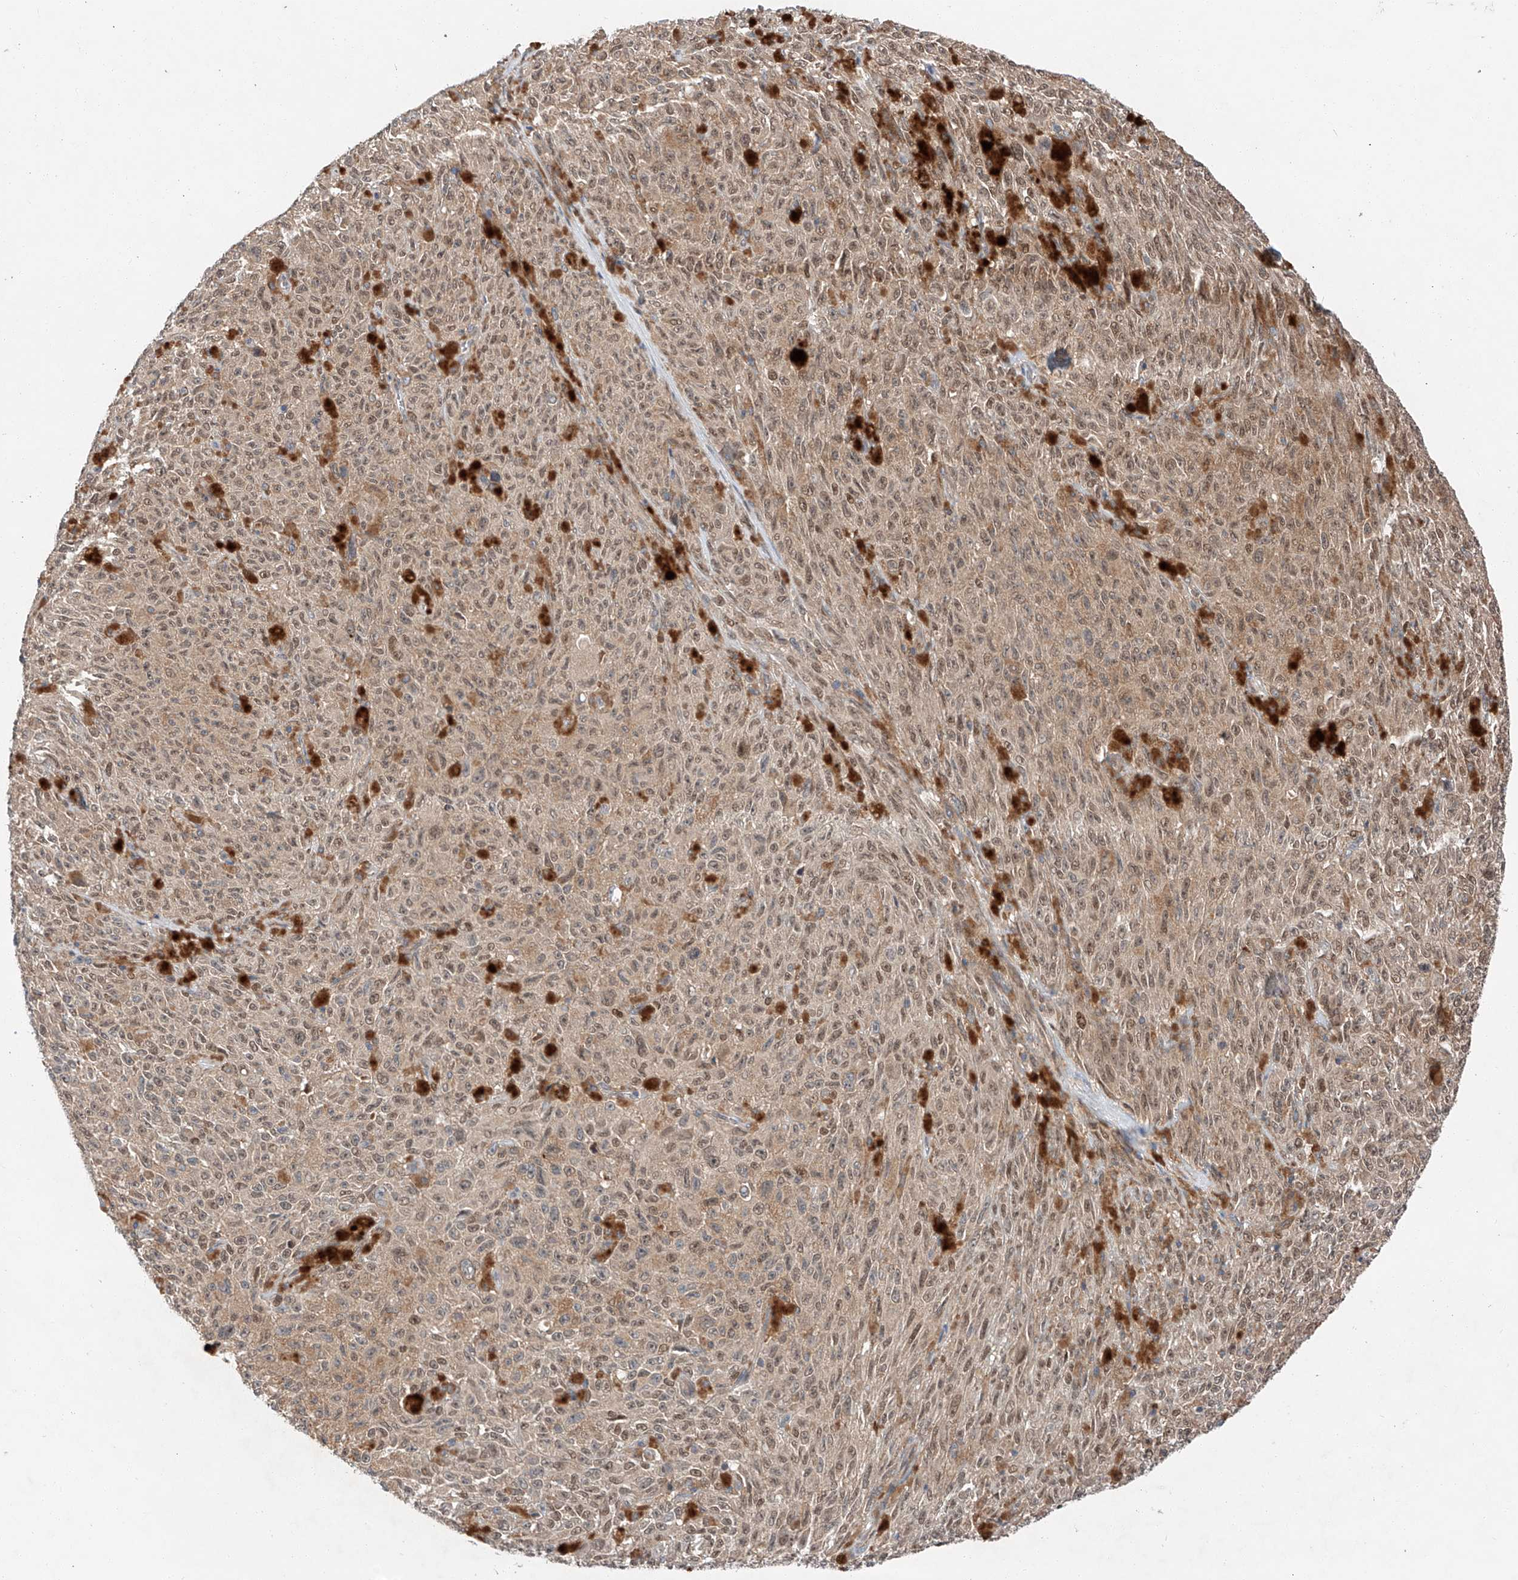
{"staining": {"intensity": "moderate", "quantity": ">75%", "location": "cytoplasmic/membranous,nuclear"}, "tissue": "melanoma", "cell_type": "Tumor cells", "image_type": "cancer", "snomed": [{"axis": "morphology", "description": "Malignant melanoma, NOS"}, {"axis": "topography", "description": "Skin"}], "caption": "Malignant melanoma stained with a brown dye shows moderate cytoplasmic/membranous and nuclear positive staining in about >75% of tumor cells.", "gene": "RUSC1", "patient": {"sex": "female", "age": 82}}